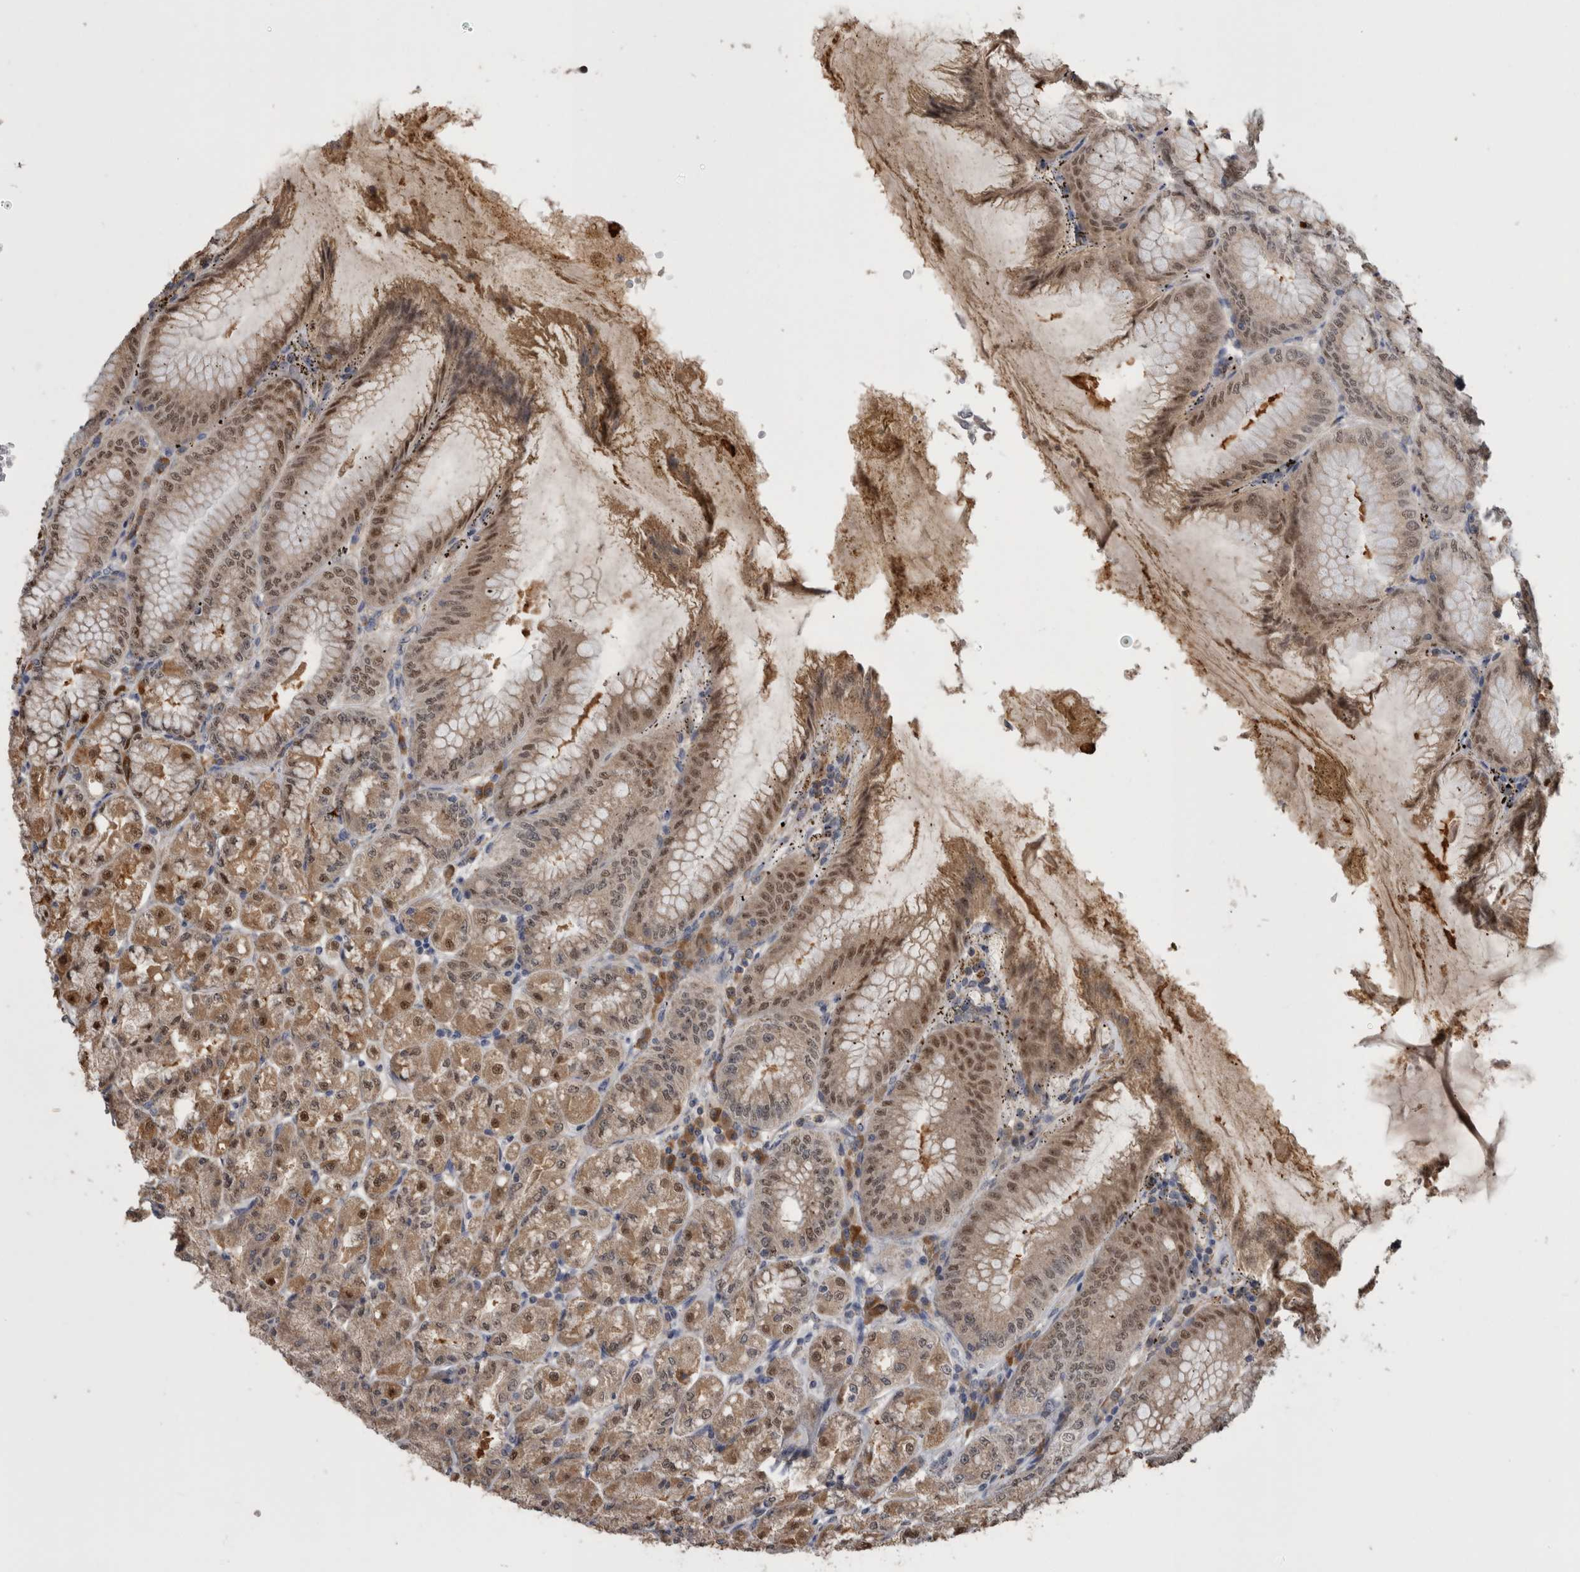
{"staining": {"intensity": "moderate", "quantity": "25%-75%", "location": "cytoplasmic/membranous,nuclear"}, "tissue": "stomach", "cell_type": "Glandular cells", "image_type": "normal", "snomed": [{"axis": "morphology", "description": "Normal tissue, NOS"}, {"axis": "topography", "description": "Stomach, lower"}], "caption": "Glandular cells show moderate cytoplasmic/membranous,nuclear expression in approximately 25%-75% of cells in unremarkable stomach. Nuclei are stained in blue.", "gene": "ANXA13", "patient": {"sex": "male", "age": 71}}